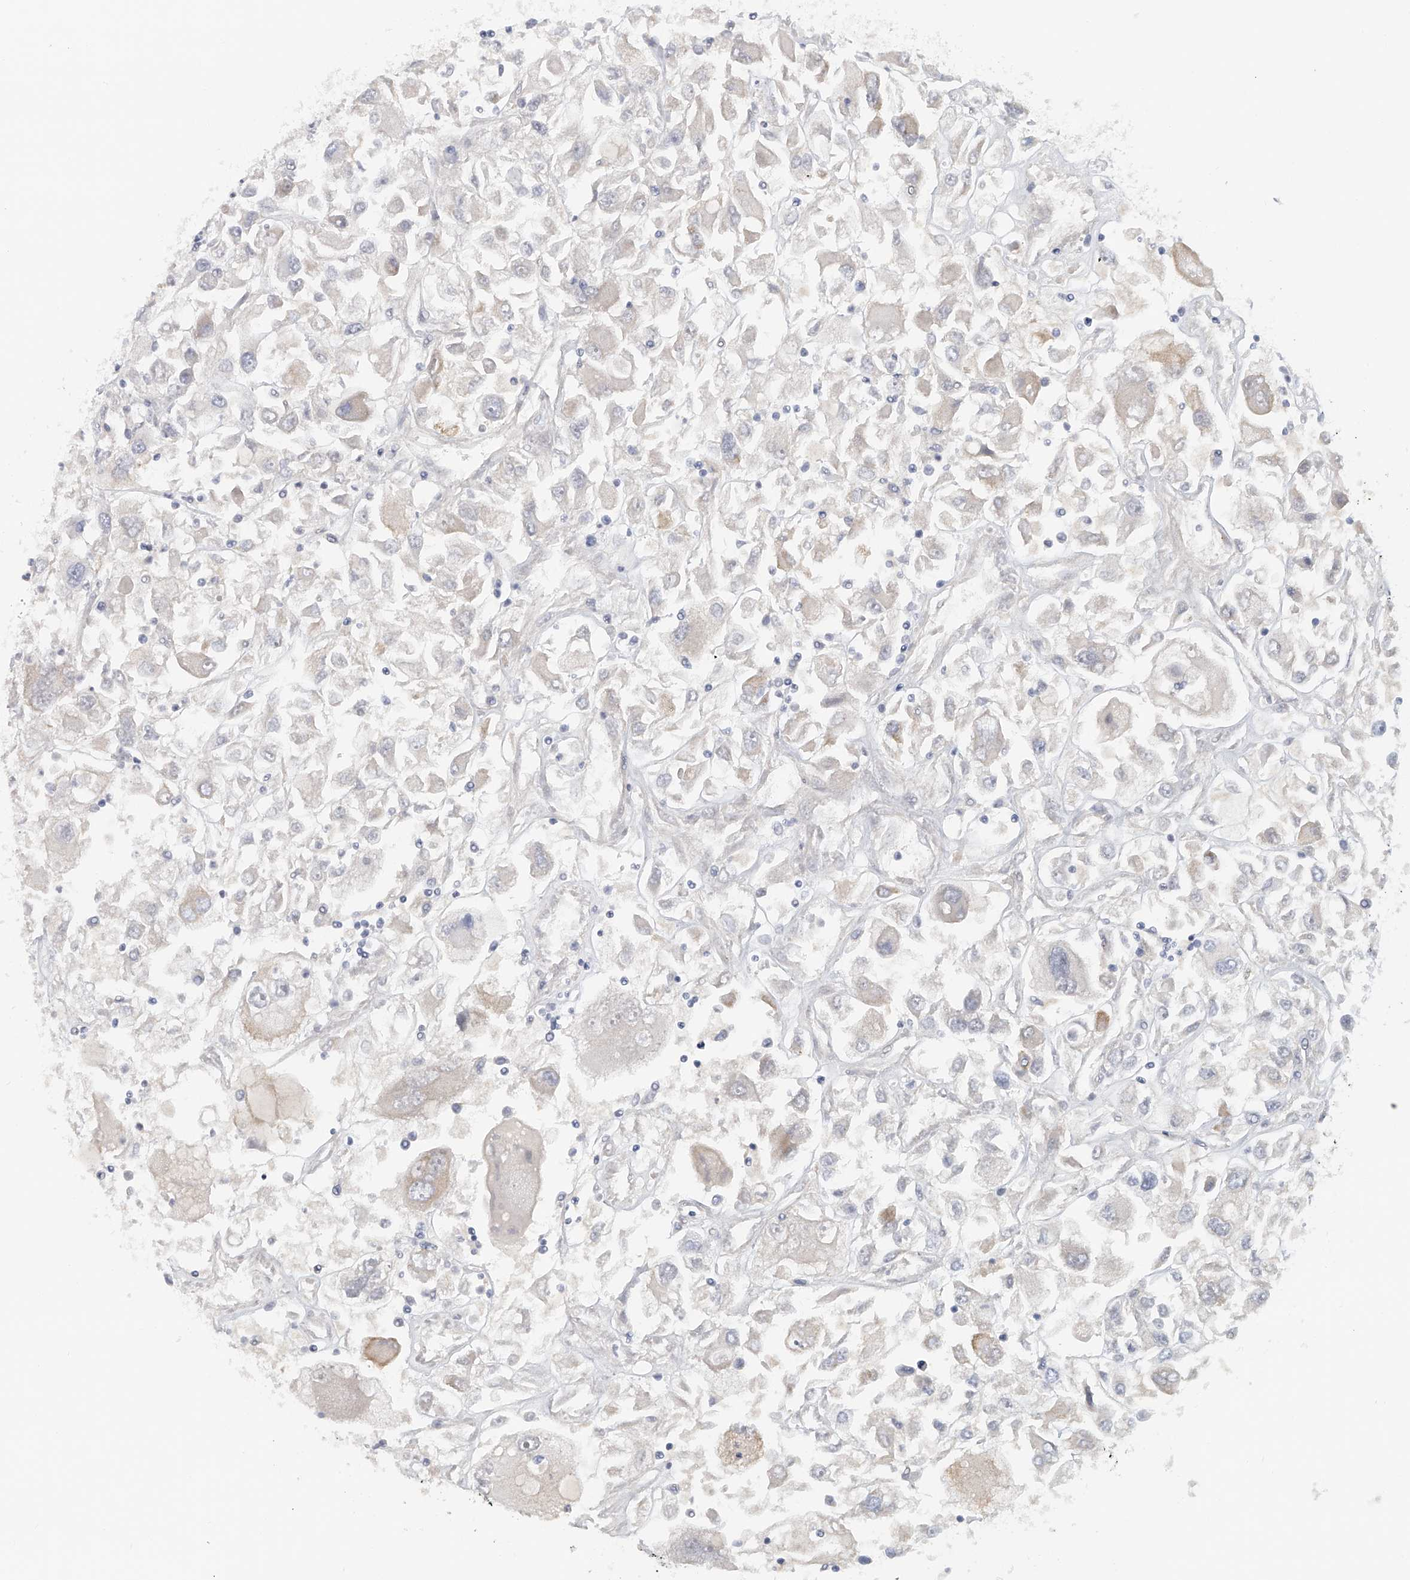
{"staining": {"intensity": "negative", "quantity": "none", "location": "none"}, "tissue": "renal cancer", "cell_type": "Tumor cells", "image_type": "cancer", "snomed": [{"axis": "morphology", "description": "Adenocarcinoma, NOS"}, {"axis": "topography", "description": "Kidney"}], "caption": "A high-resolution photomicrograph shows immunohistochemistry (IHC) staining of renal adenocarcinoma, which shows no significant staining in tumor cells.", "gene": "DDX43", "patient": {"sex": "female", "age": 52}}